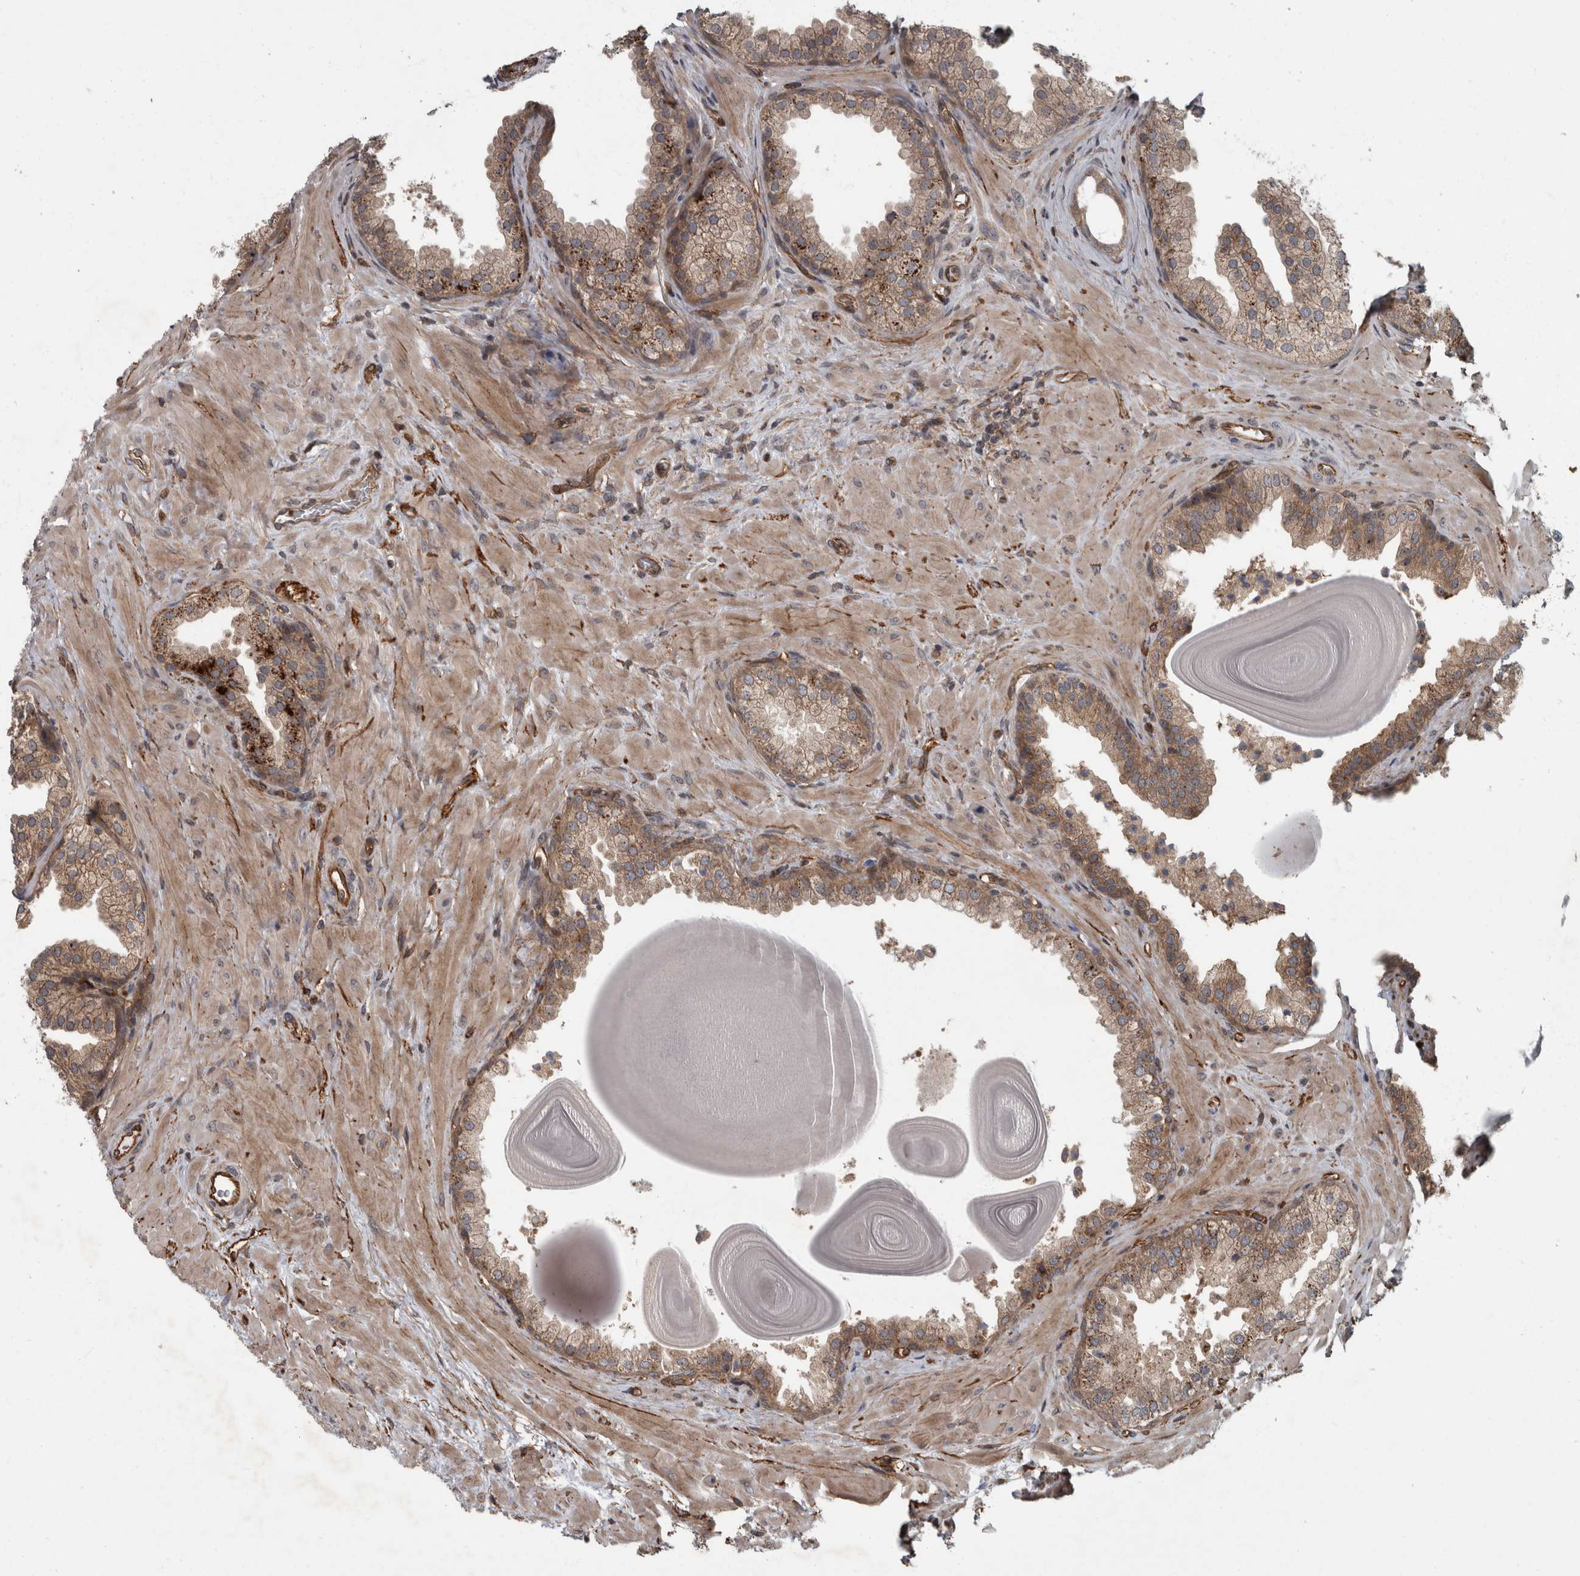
{"staining": {"intensity": "weak", "quantity": ">75%", "location": "cytoplasmic/membranous"}, "tissue": "prostate", "cell_type": "Glandular cells", "image_type": "normal", "snomed": [{"axis": "morphology", "description": "Normal tissue, NOS"}, {"axis": "topography", "description": "Prostate"}], "caption": "DAB (3,3'-diaminobenzidine) immunohistochemical staining of normal prostate exhibits weak cytoplasmic/membranous protein positivity in about >75% of glandular cells. The staining is performed using DAB brown chromogen to label protein expression. The nuclei are counter-stained blue using hematoxylin.", "gene": "VEGFD", "patient": {"sex": "male", "age": 48}}